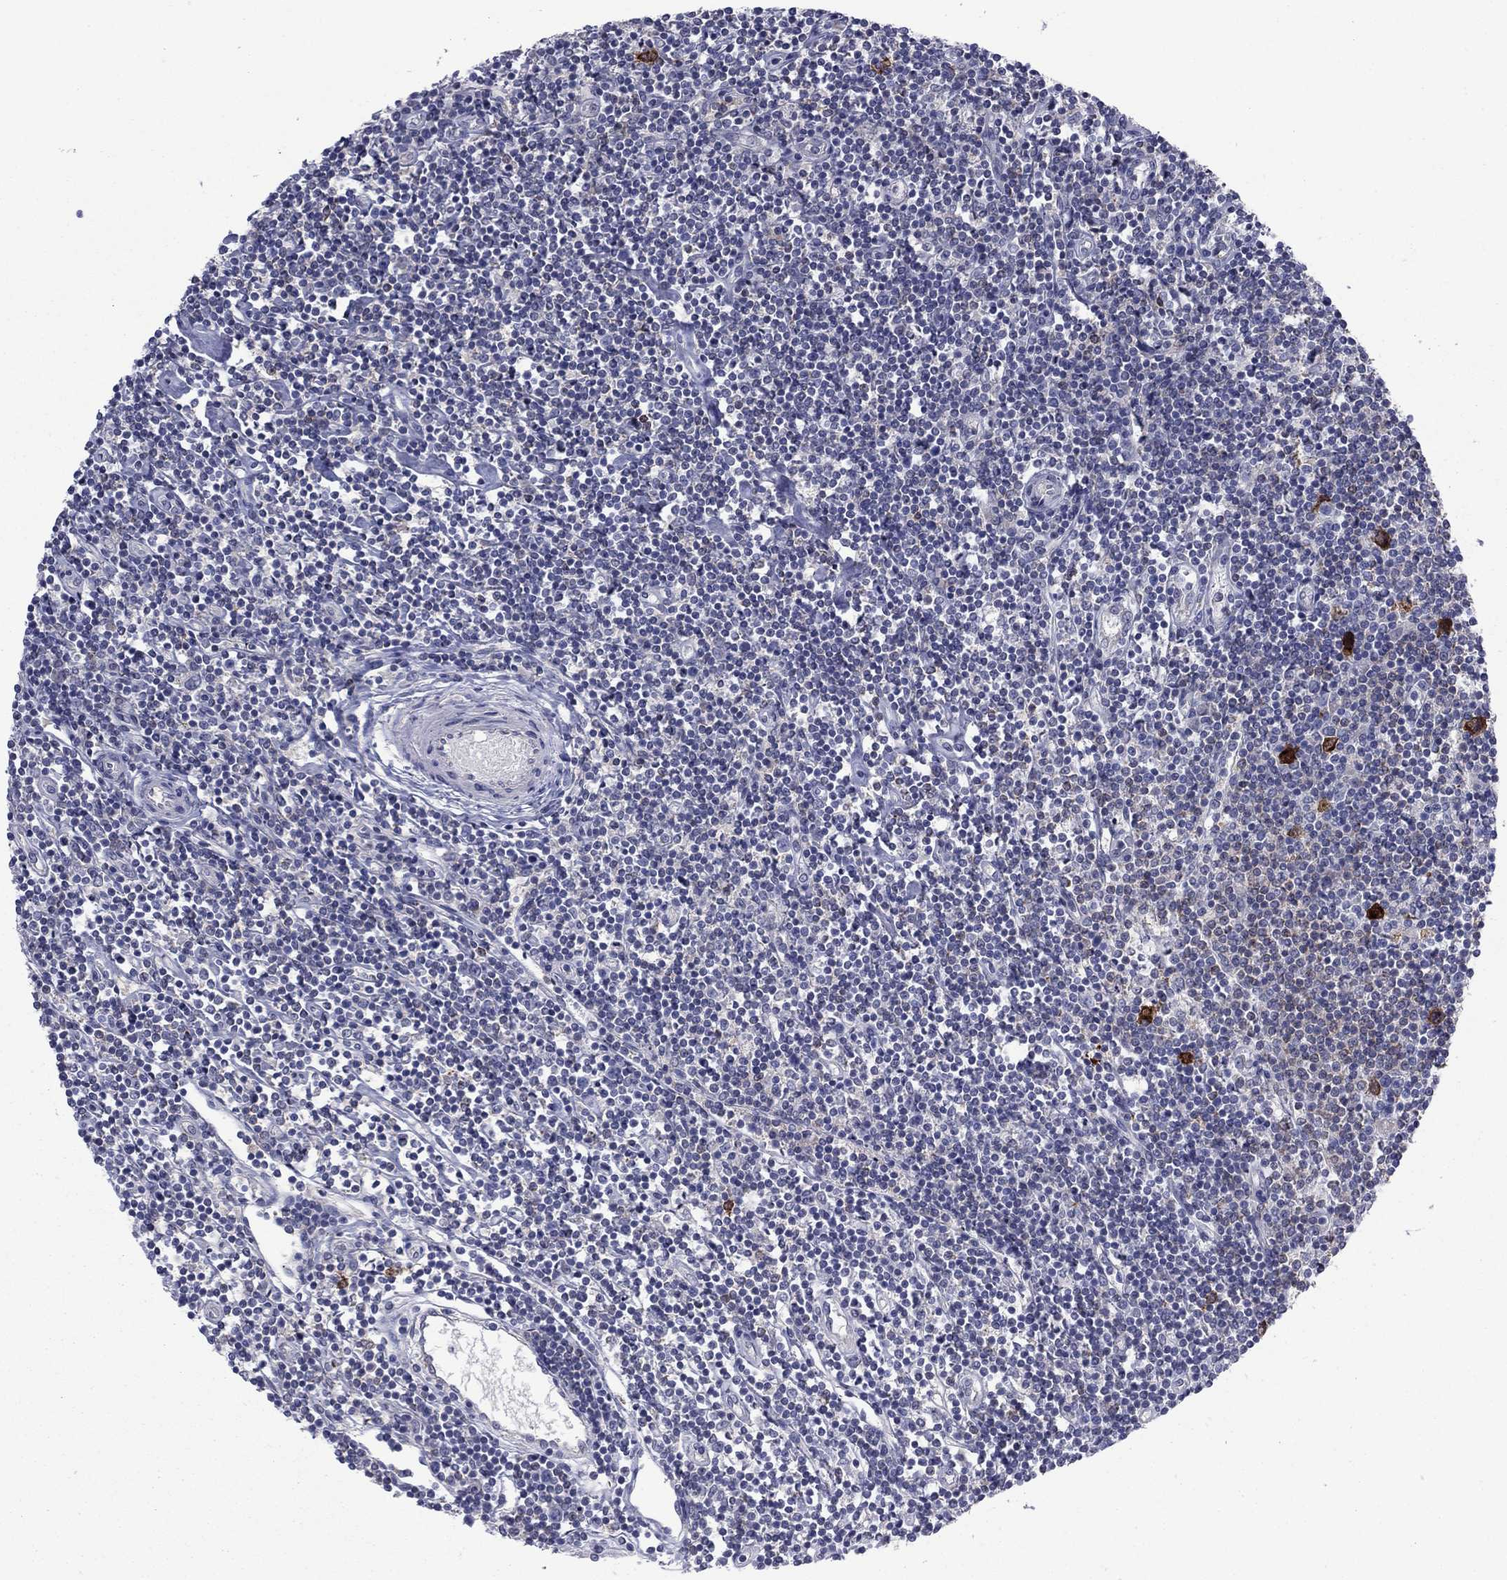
{"staining": {"intensity": "negative", "quantity": "none", "location": "none"}, "tissue": "lymphoma", "cell_type": "Tumor cells", "image_type": "cancer", "snomed": [{"axis": "morphology", "description": "Hodgkin's disease, NOS"}, {"axis": "topography", "description": "Lymph node"}], "caption": "IHC photomicrograph of neoplastic tissue: Hodgkin's disease stained with DAB (3,3'-diaminobenzidine) displays no significant protein expression in tumor cells. (DAB (3,3'-diaminobenzidine) immunohistochemistry visualized using brightfield microscopy, high magnification).", "gene": "GRHPR", "patient": {"sex": "male", "age": 40}}